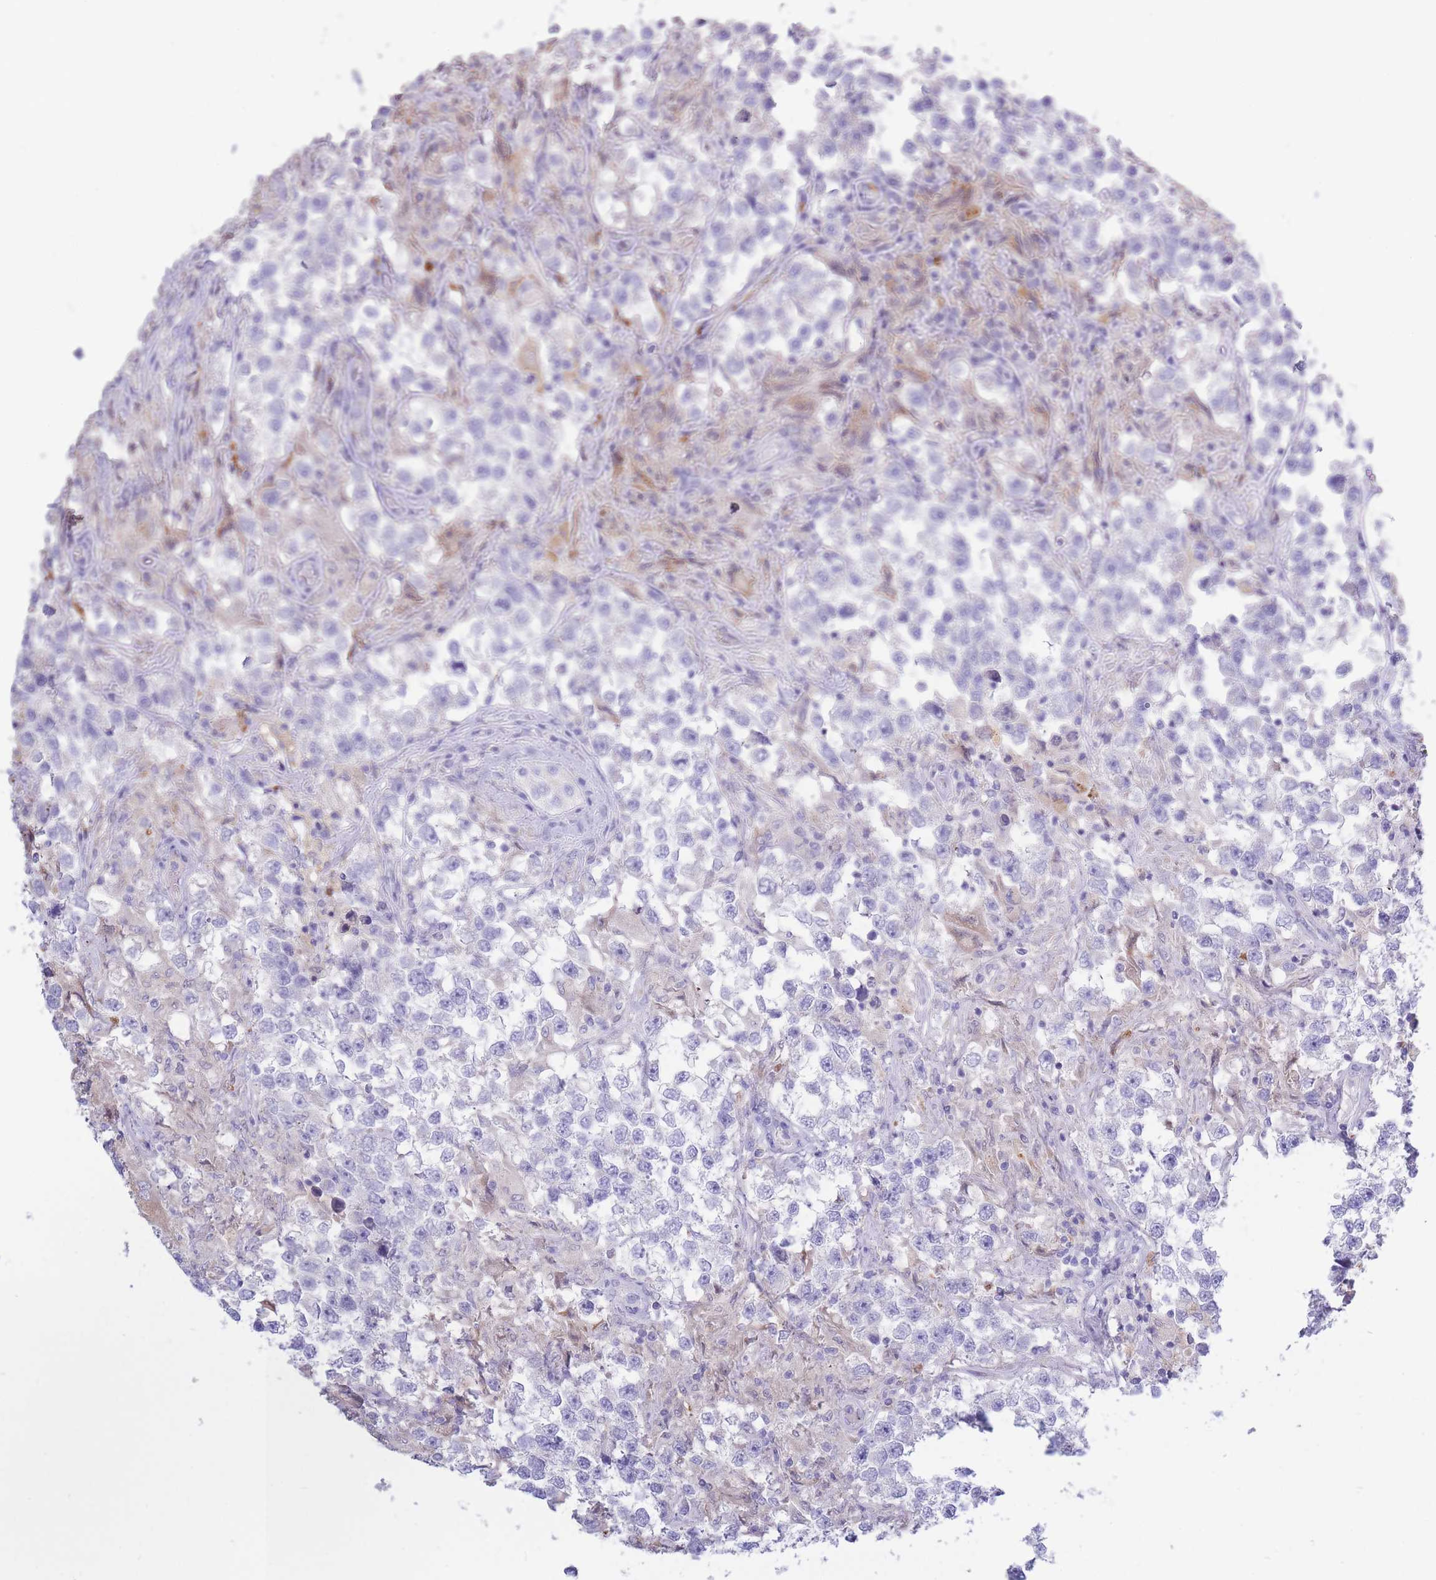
{"staining": {"intensity": "negative", "quantity": "none", "location": "none"}, "tissue": "testis cancer", "cell_type": "Tumor cells", "image_type": "cancer", "snomed": [{"axis": "morphology", "description": "Seminoma, NOS"}, {"axis": "topography", "description": "Testis"}], "caption": "DAB immunohistochemical staining of testis seminoma demonstrates no significant staining in tumor cells.", "gene": "CENPM", "patient": {"sex": "male", "age": 46}}